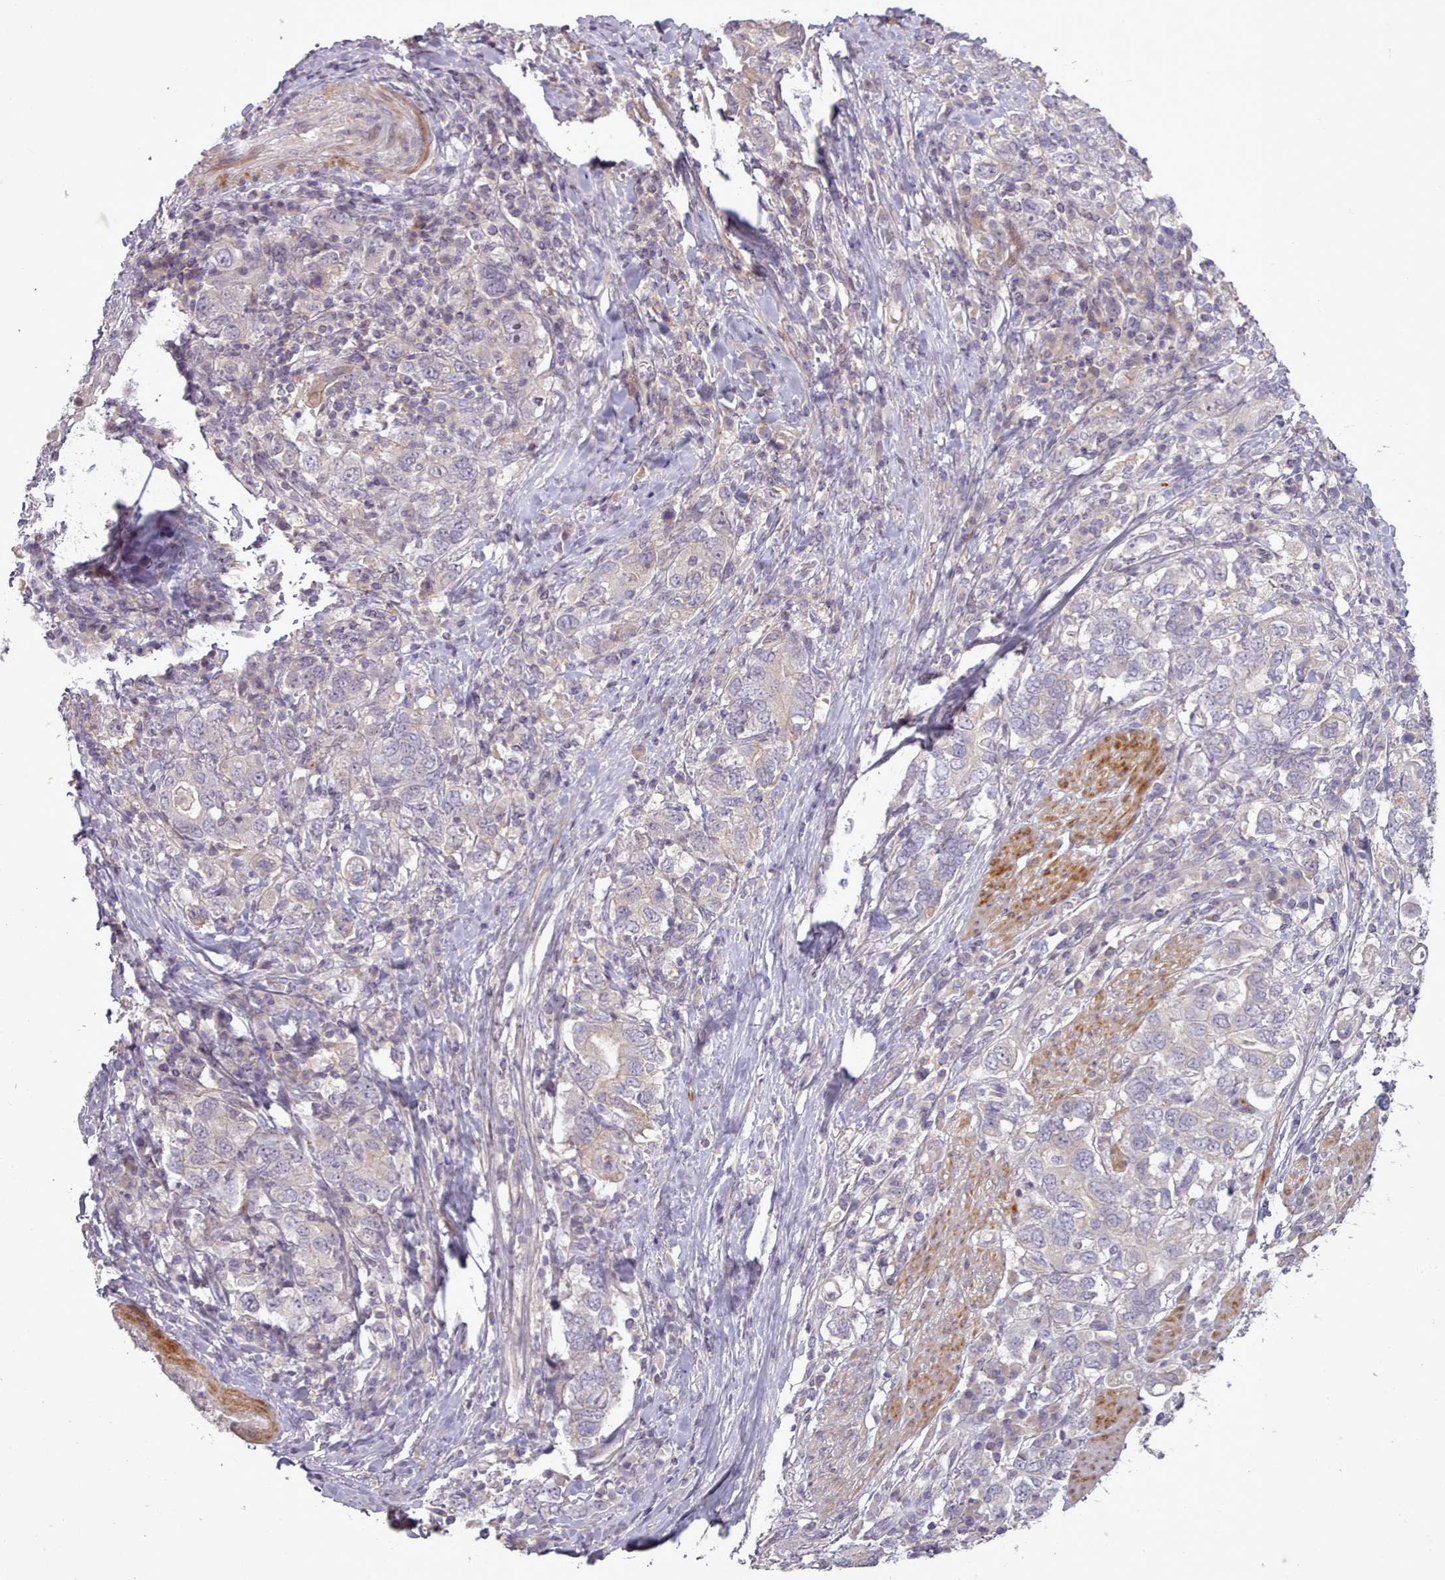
{"staining": {"intensity": "negative", "quantity": "none", "location": "none"}, "tissue": "stomach cancer", "cell_type": "Tumor cells", "image_type": "cancer", "snomed": [{"axis": "morphology", "description": "Adenocarcinoma, NOS"}, {"axis": "topography", "description": "Stomach, upper"}, {"axis": "topography", "description": "Stomach"}], "caption": "The image exhibits no staining of tumor cells in adenocarcinoma (stomach). (Stains: DAB (3,3'-diaminobenzidine) immunohistochemistry with hematoxylin counter stain, Microscopy: brightfield microscopy at high magnification).", "gene": "LEFTY2", "patient": {"sex": "male", "age": 62}}